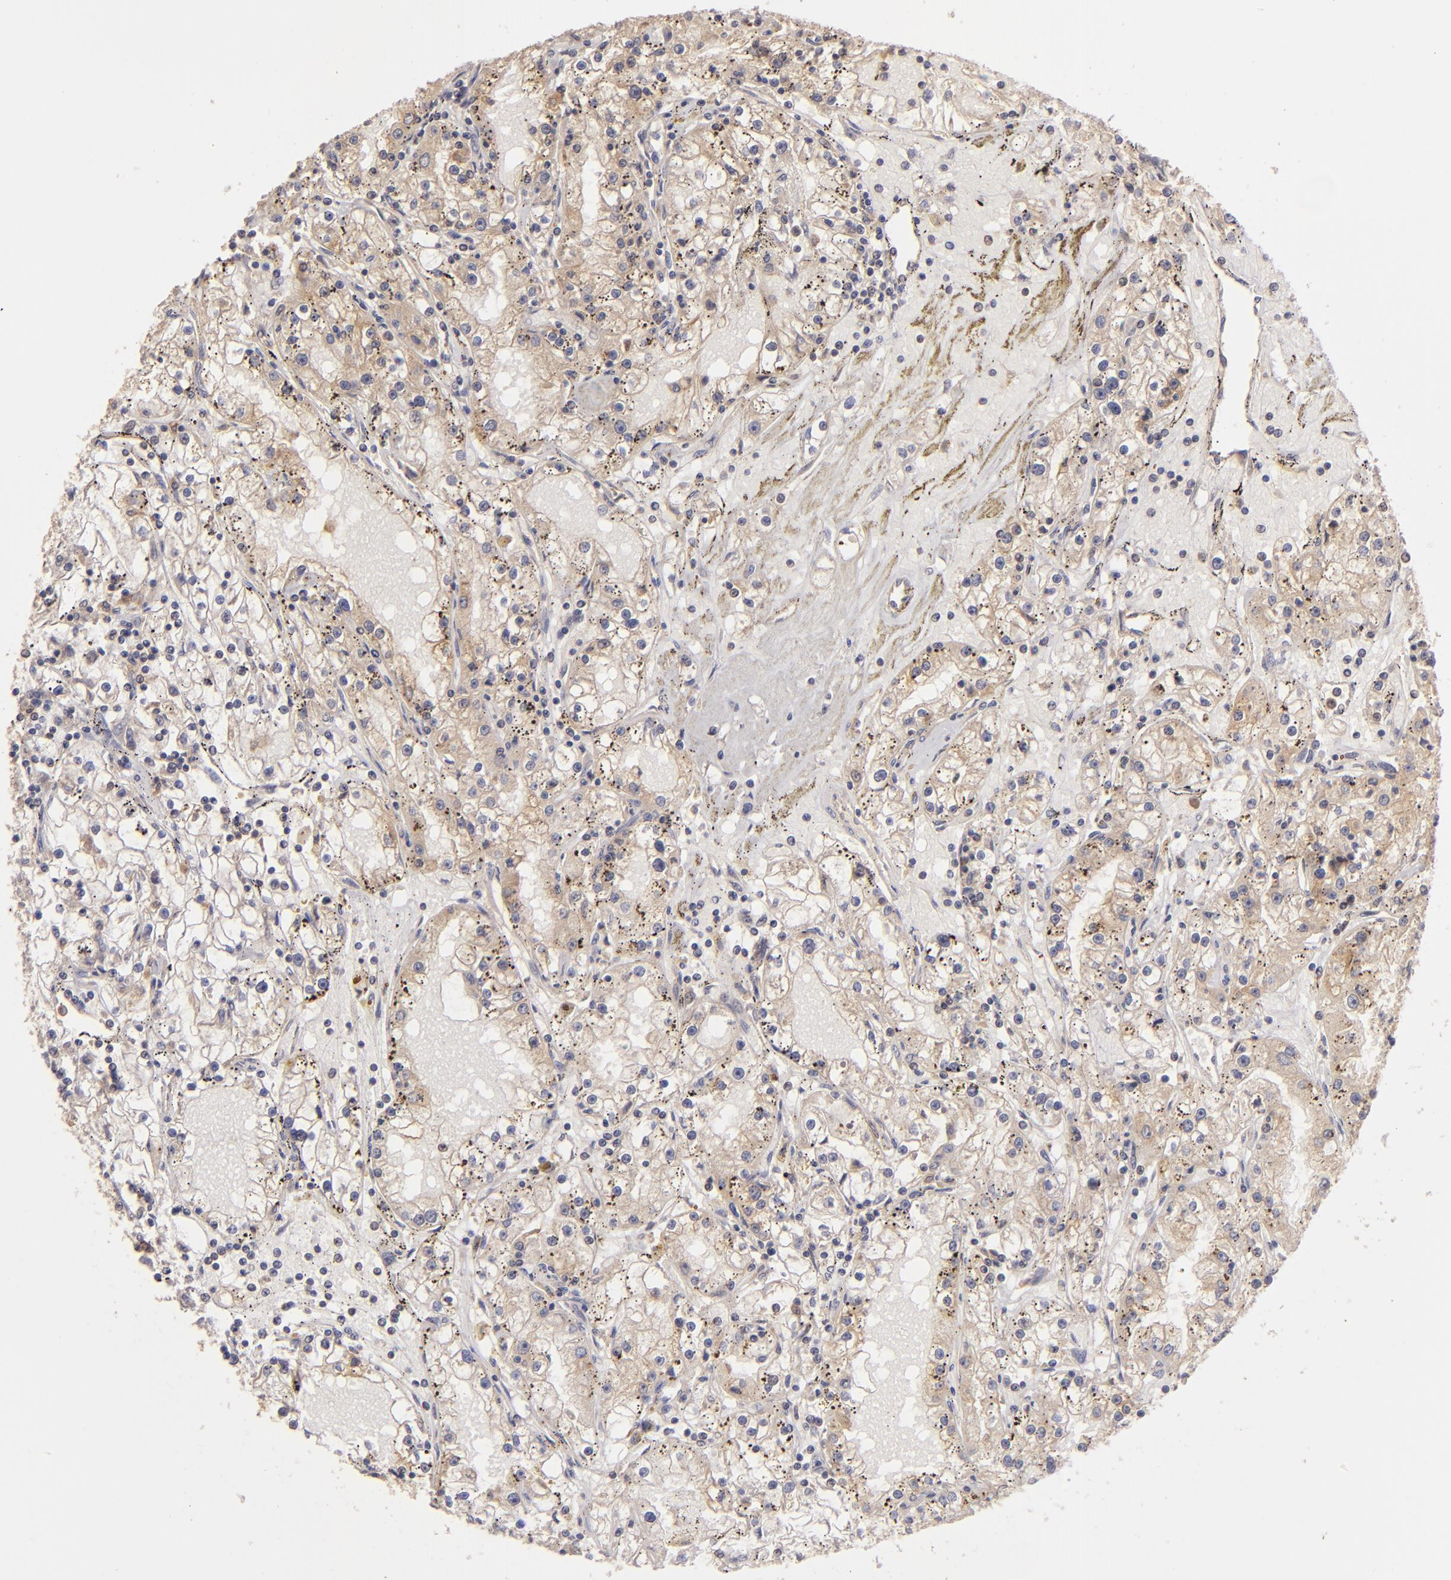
{"staining": {"intensity": "moderate", "quantity": ">75%", "location": "cytoplasmic/membranous"}, "tissue": "renal cancer", "cell_type": "Tumor cells", "image_type": "cancer", "snomed": [{"axis": "morphology", "description": "Adenocarcinoma, NOS"}, {"axis": "topography", "description": "Kidney"}], "caption": "Immunohistochemistry (DAB (3,3'-diaminobenzidine)) staining of human adenocarcinoma (renal) exhibits moderate cytoplasmic/membranous protein positivity in approximately >75% of tumor cells. (Stains: DAB in brown, nuclei in blue, Microscopy: brightfield microscopy at high magnification).", "gene": "PRKCD", "patient": {"sex": "male", "age": 56}}